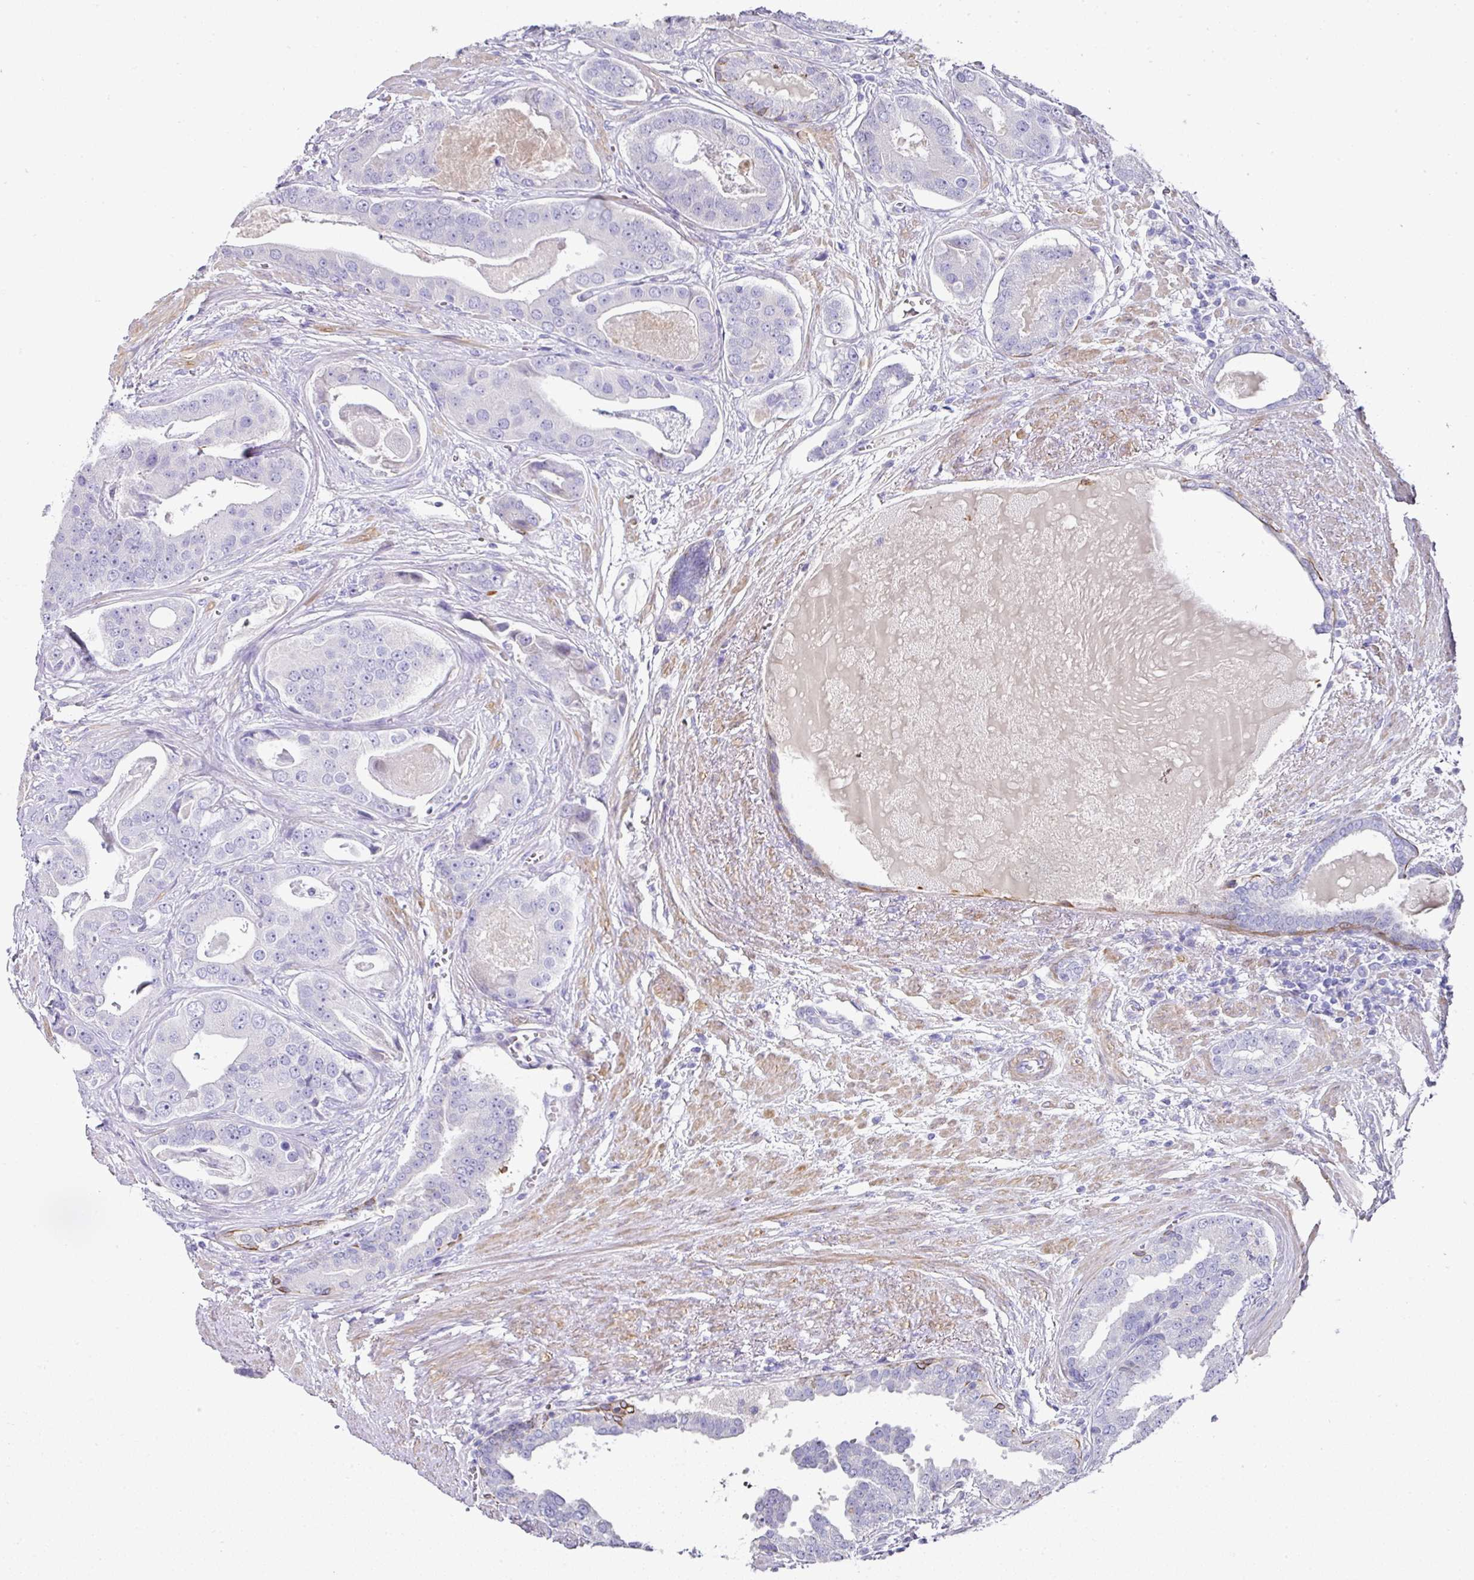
{"staining": {"intensity": "negative", "quantity": "none", "location": "none"}, "tissue": "prostate cancer", "cell_type": "Tumor cells", "image_type": "cancer", "snomed": [{"axis": "morphology", "description": "Adenocarcinoma, High grade"}, {"axis": "topography", "description": "Prostate"}], "caption": "The image exhibits no staining of tumor cells in prostate high-grade adenocarcinoma.", "gene": "TARM1", "patient": {"sex": "male", "age": 71}}